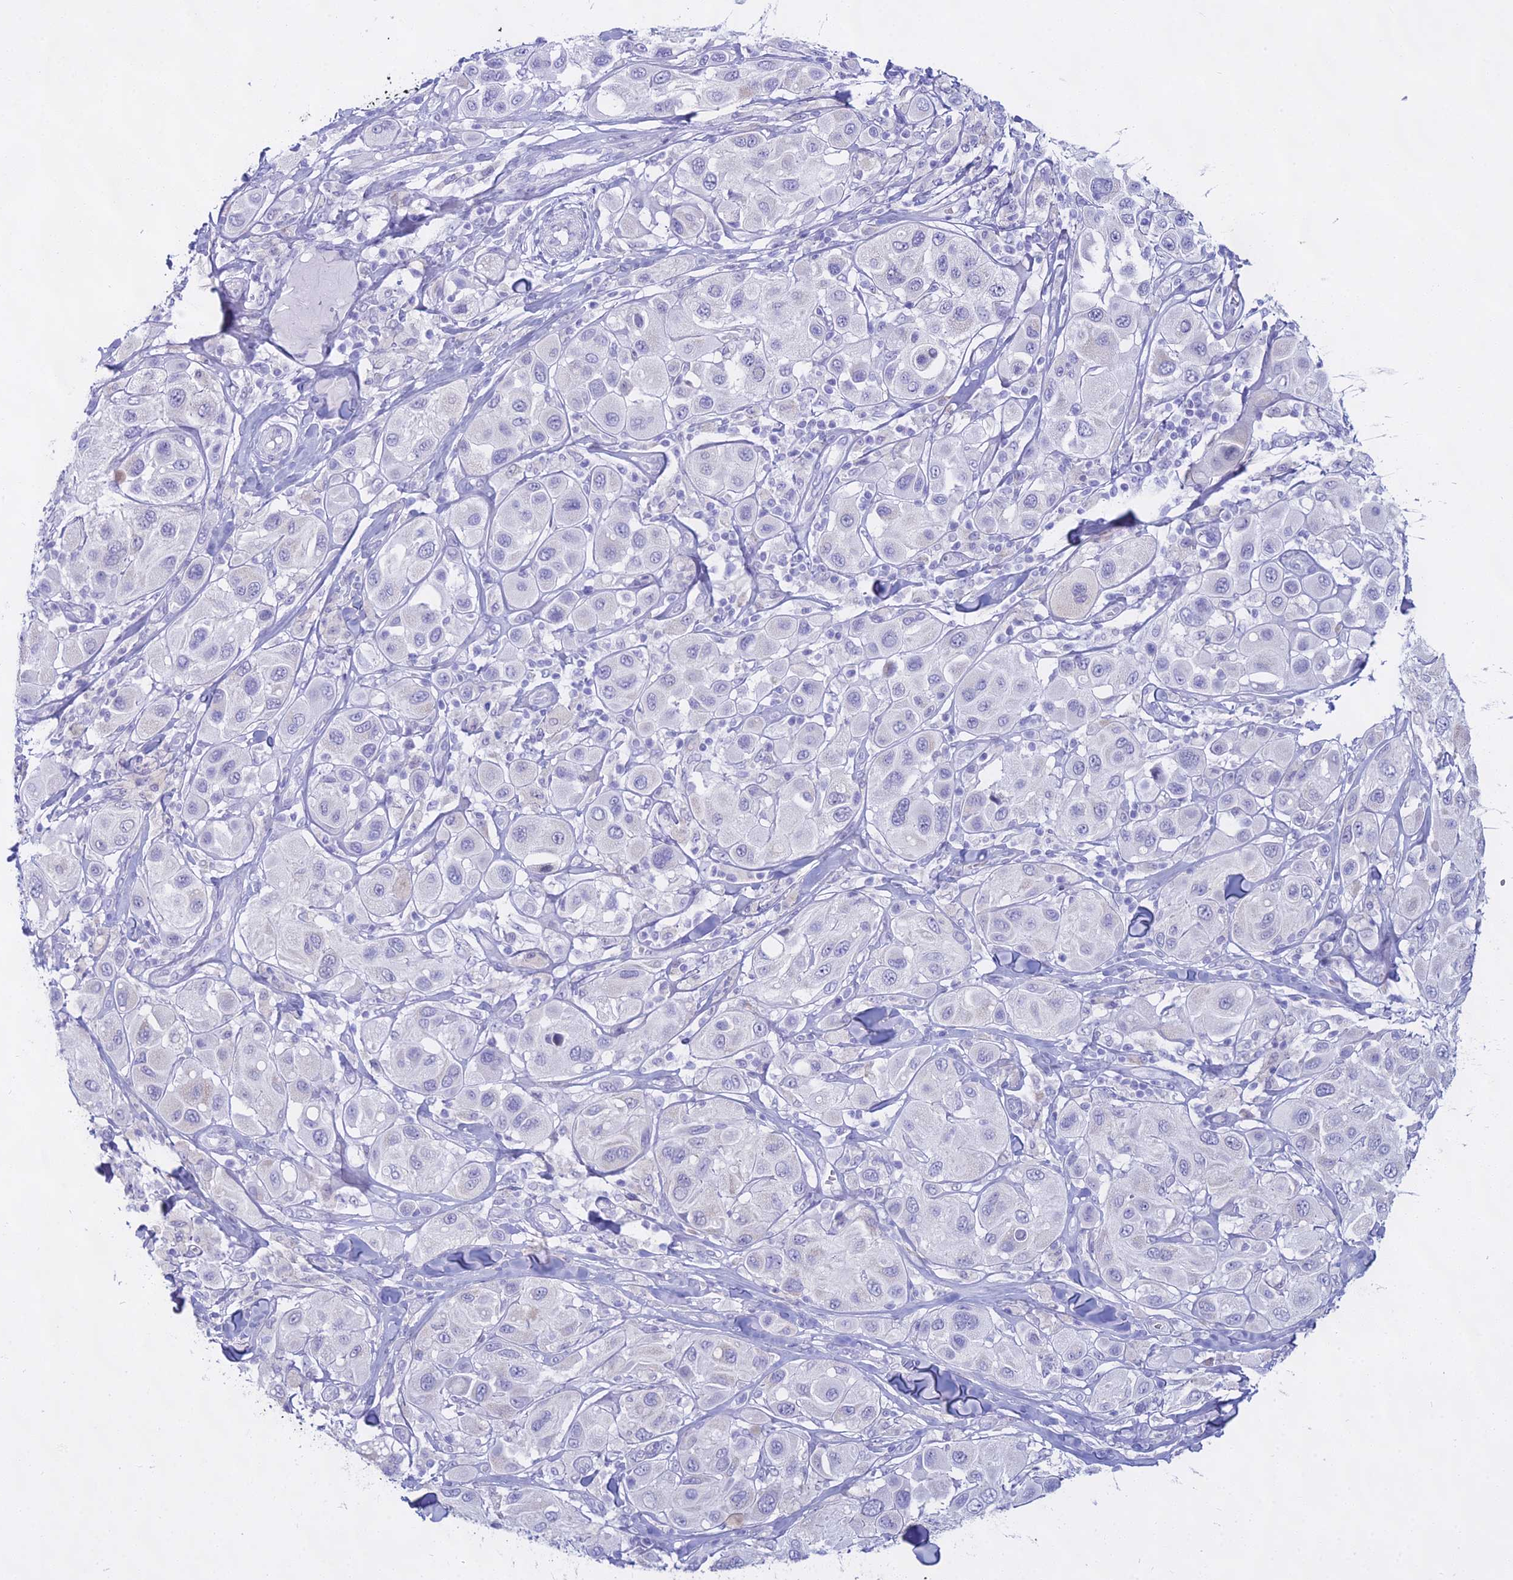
{"staining": {"intensity": "negative", "quantity": "none", "location": "none"}, "tissue": "melanoma", "cell_type": "Tumor cells", "image_type": "cancer", "snomed": [{"axis": "morphology", "description": "Malignant melanoma, Metastatic site"}, {"axis": "topography", "description": "Skin"}], "caption": "Melanoma was stained to show a protein in brown. There is no significant staining in tumor cells.", "gene": "CGB2", "patient": {"sex": "male", "age": 41}}